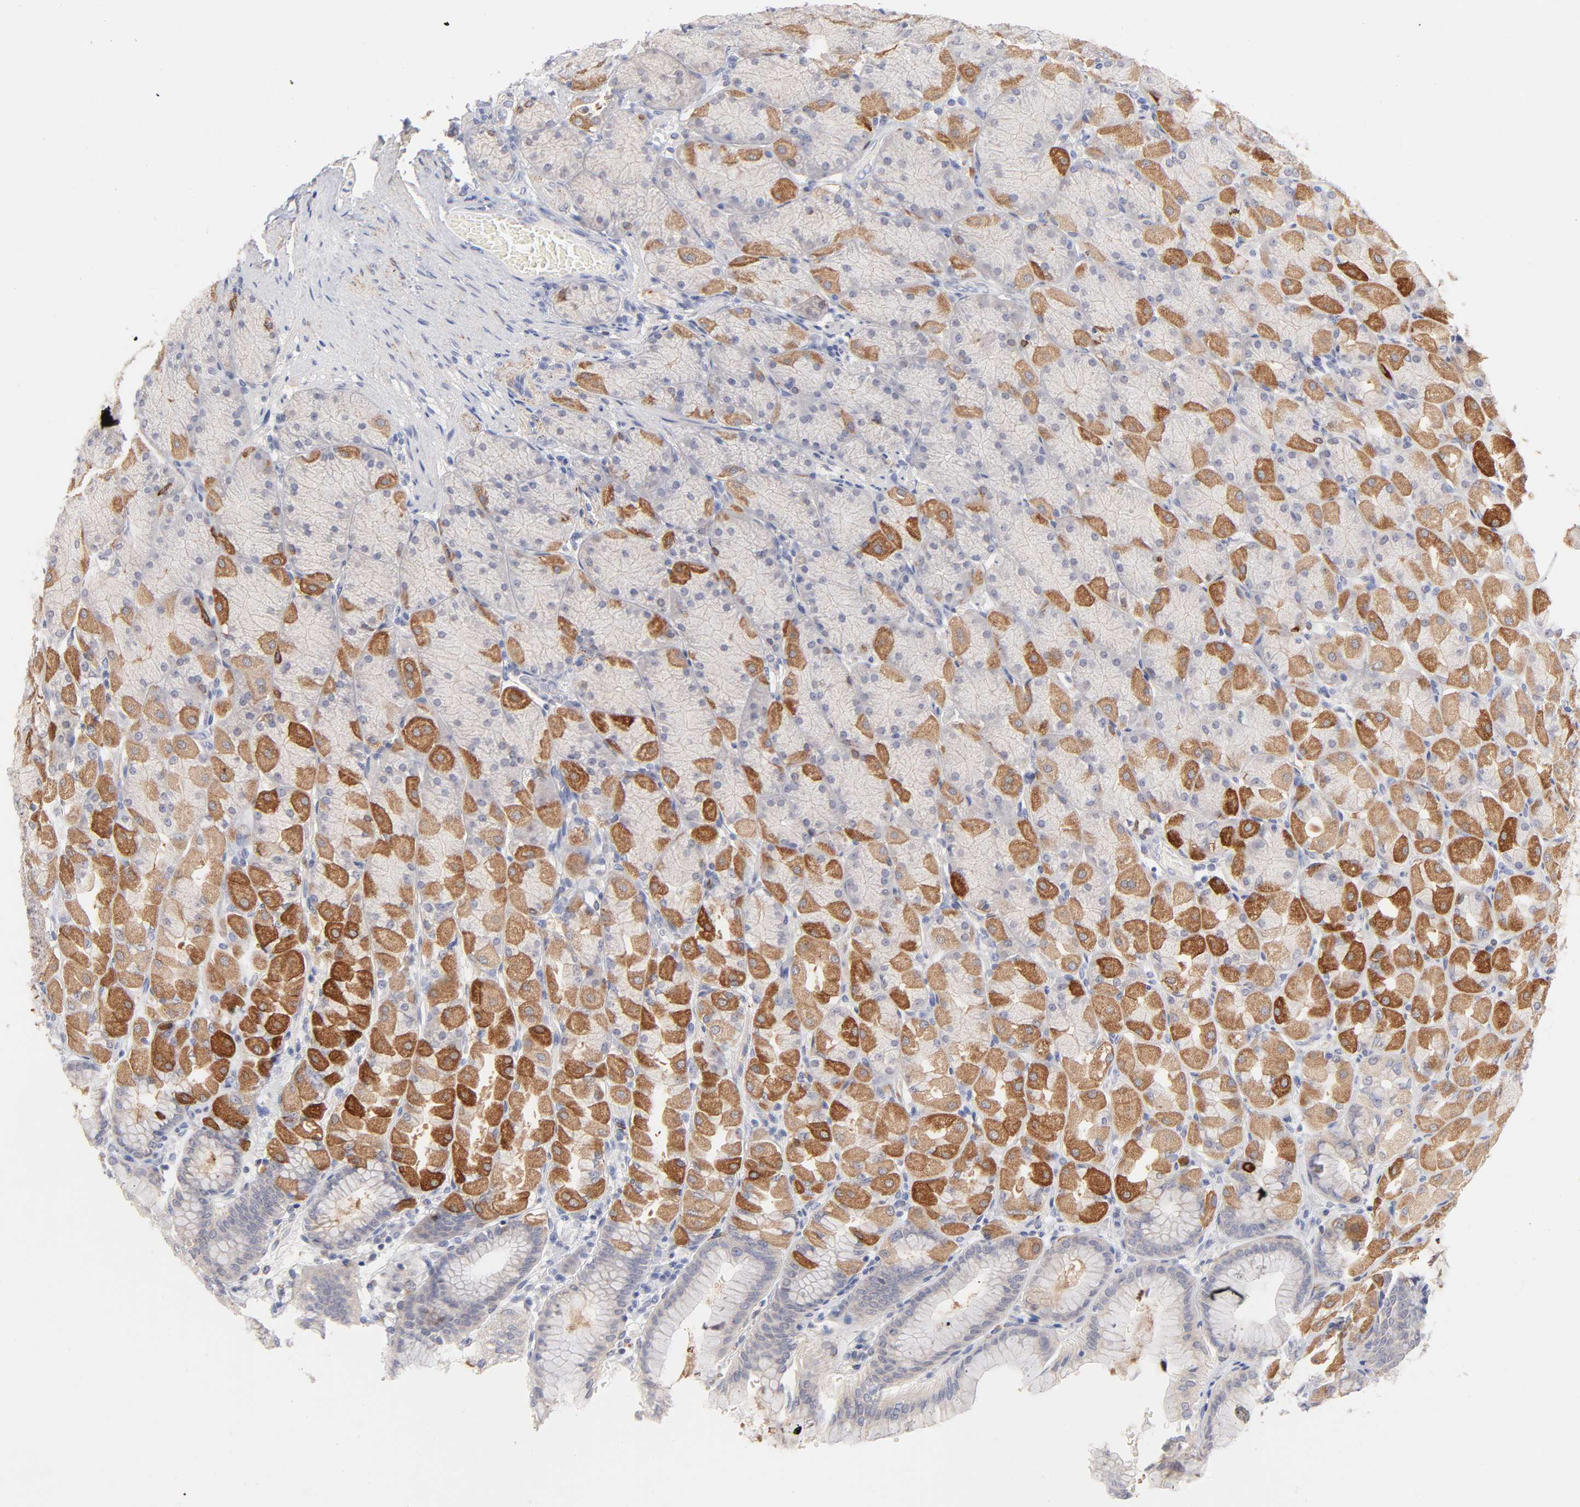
{"staining": {"intensity": "strong", "quantity": "<25%", "location": "cytoplasmic/membranous"}, "tissue": "stomach", "cell_type": "Glandular cells", "image_type": "normal", "snomed": [{"axis": "morphology", "description": "Normal tissue, NOS"}, {"axis": "topography", "description": "Stomach, upper"}], "caption": "High-power microscopy captured an IHC image of benign stomach, revealing strong cytoplasmic/membranous expression in about <25% of glandular cells. The staining is performed using DAB brown chromogen to label protein expression. The nuclei are counter-stained blue using hematoxylin.", "gene": "MID1", "patient": {"sex": "female", "age": 56}}